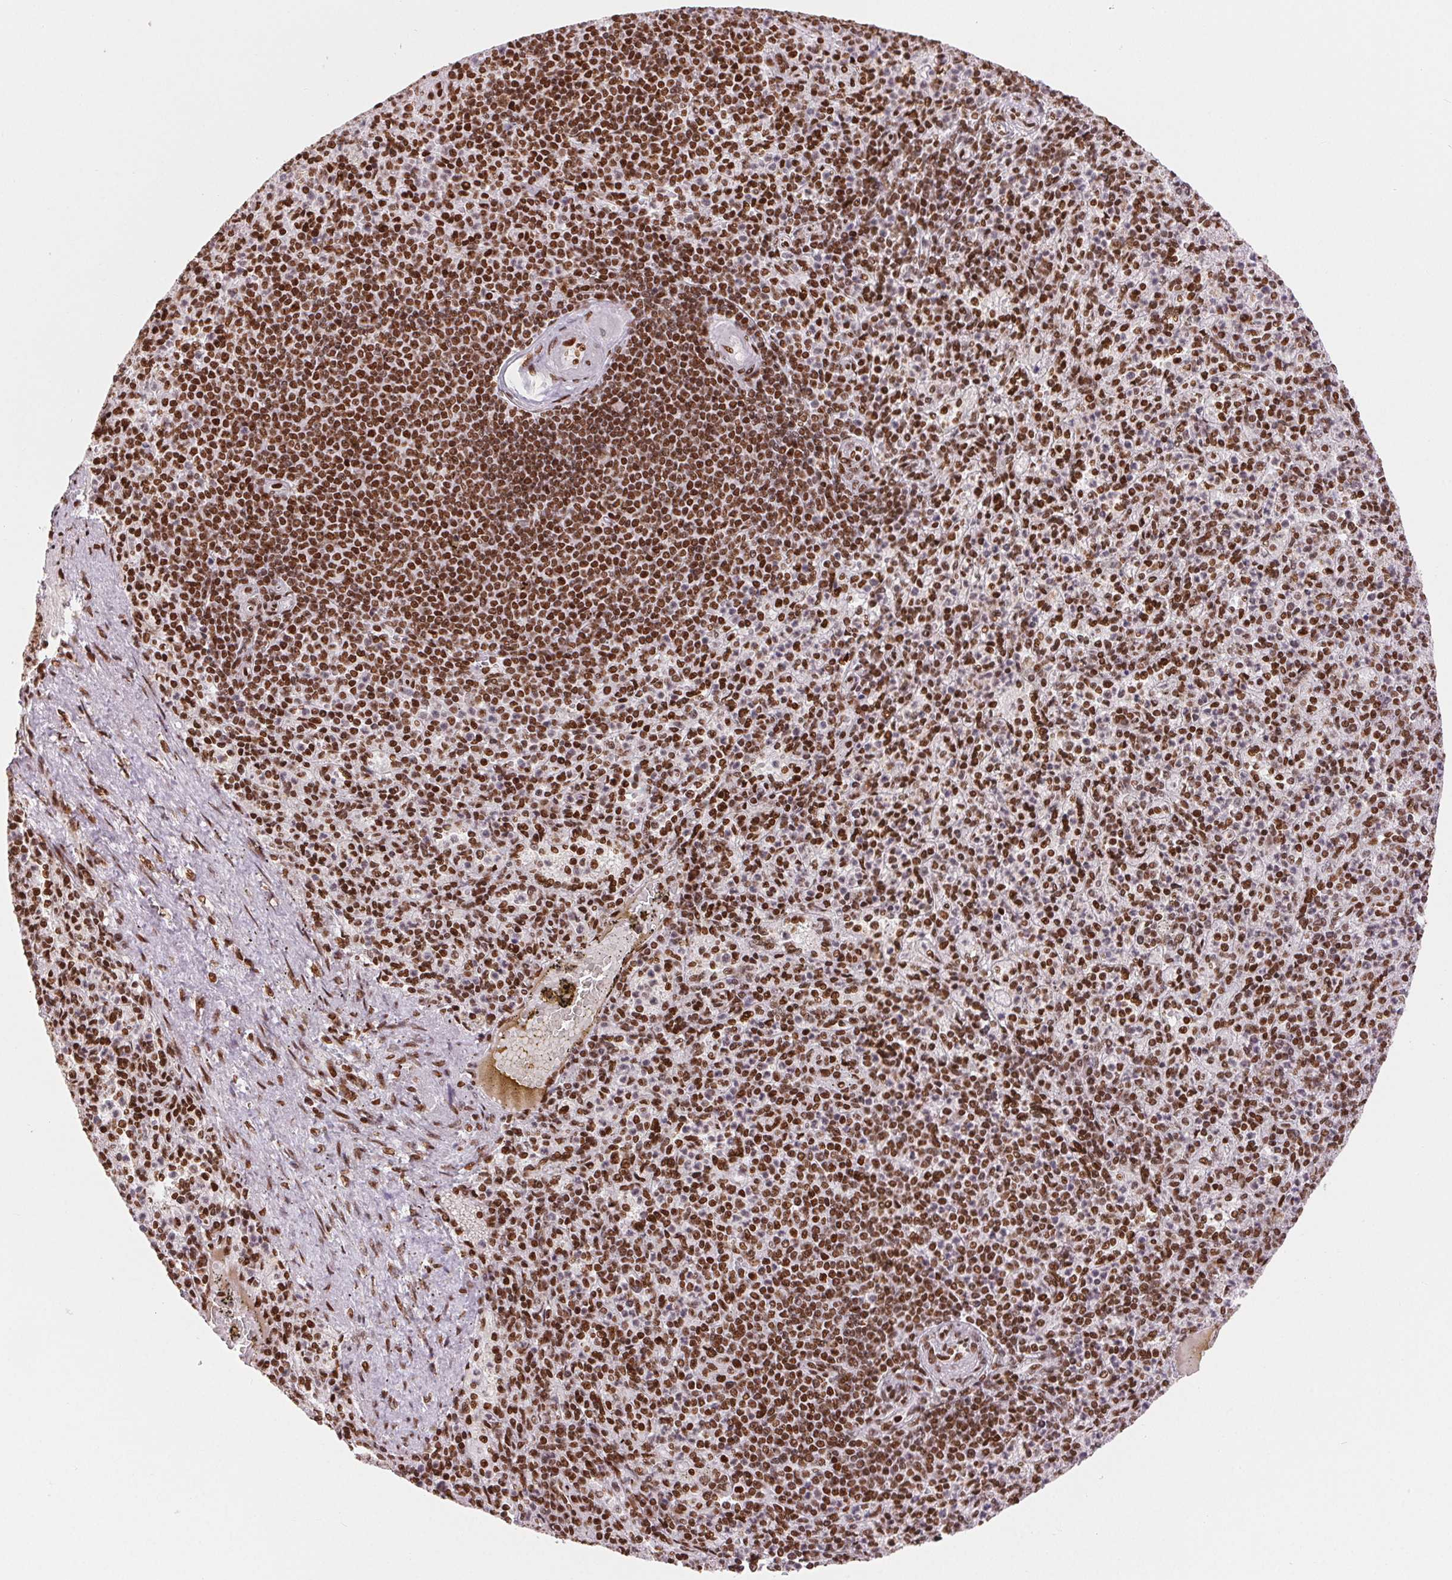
{"staining": {"intensity": "strong", "quantity": ">75%", "location": "nuclear"}, "tissue": "spleen", "cell_type": "Cells in red pulp", "image_type": "normal", "snomed": [{"axis": "morphology", "description": "Normal tissue, NOS"}, {"axis": "topography", "description": "Spleen"}], "caption": "A brown stain highlights strong nuclear positivity of a protein in cells in red pulp of unremarkable spleen.", "gene": "ZNF80", "patient": {"sex": "female", "age": 74}}